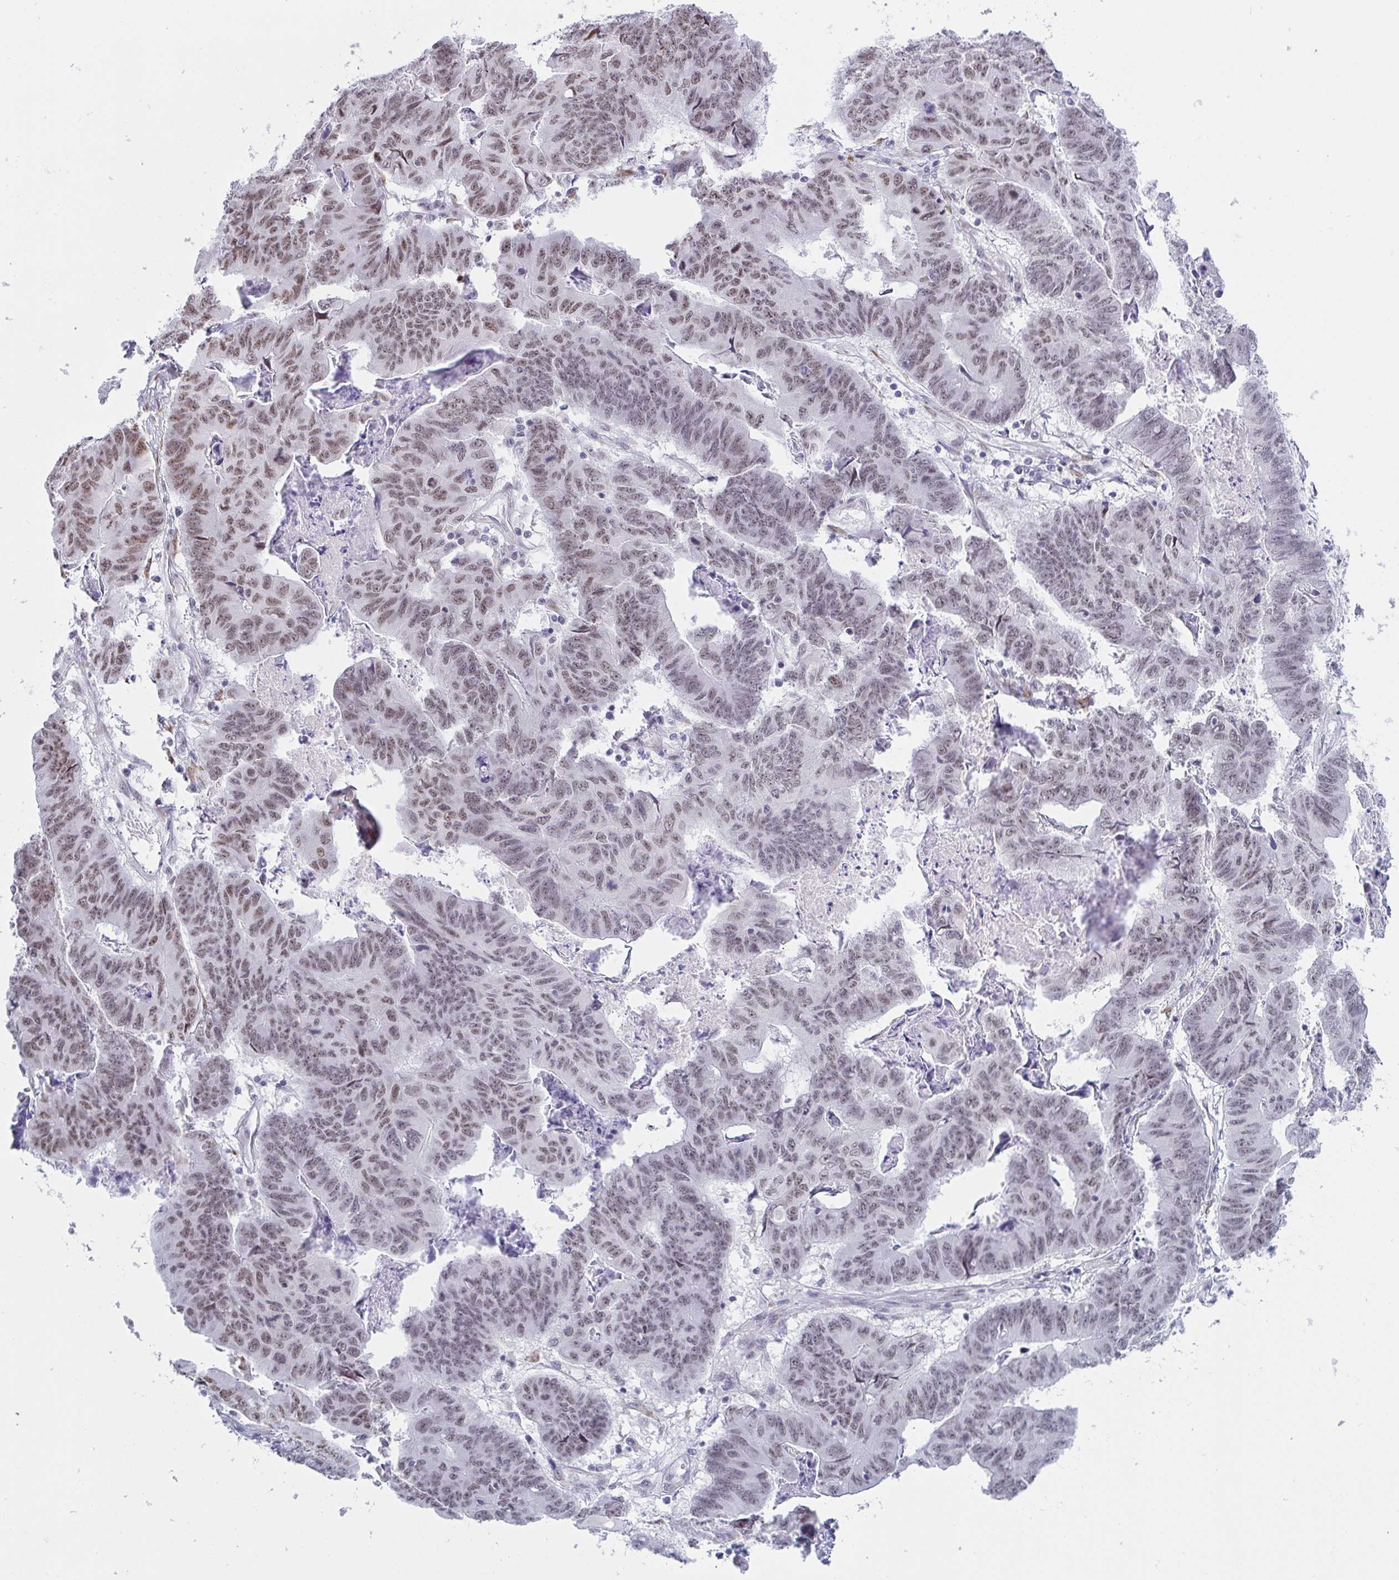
{"staining": {"intensity": "weak", "quantity": ">75%", "location": "nuclear"}, "tissue": "stomach cancer", "cell_type": "Tumor cells", "image_type": "cancer", "snomed": [{"axis": "morphology", "description": "Adenocarcinoma, NOS"}, {"axis": "topography", "description": "Stomach, lower"}], "caption": "A brown stain highlights weak nuclear positivity of a protein in stomach cancer (adenocarcinoma) tumor cells.", "gene": "WDR72", "patient": {"sex": "male", "age": 77}}